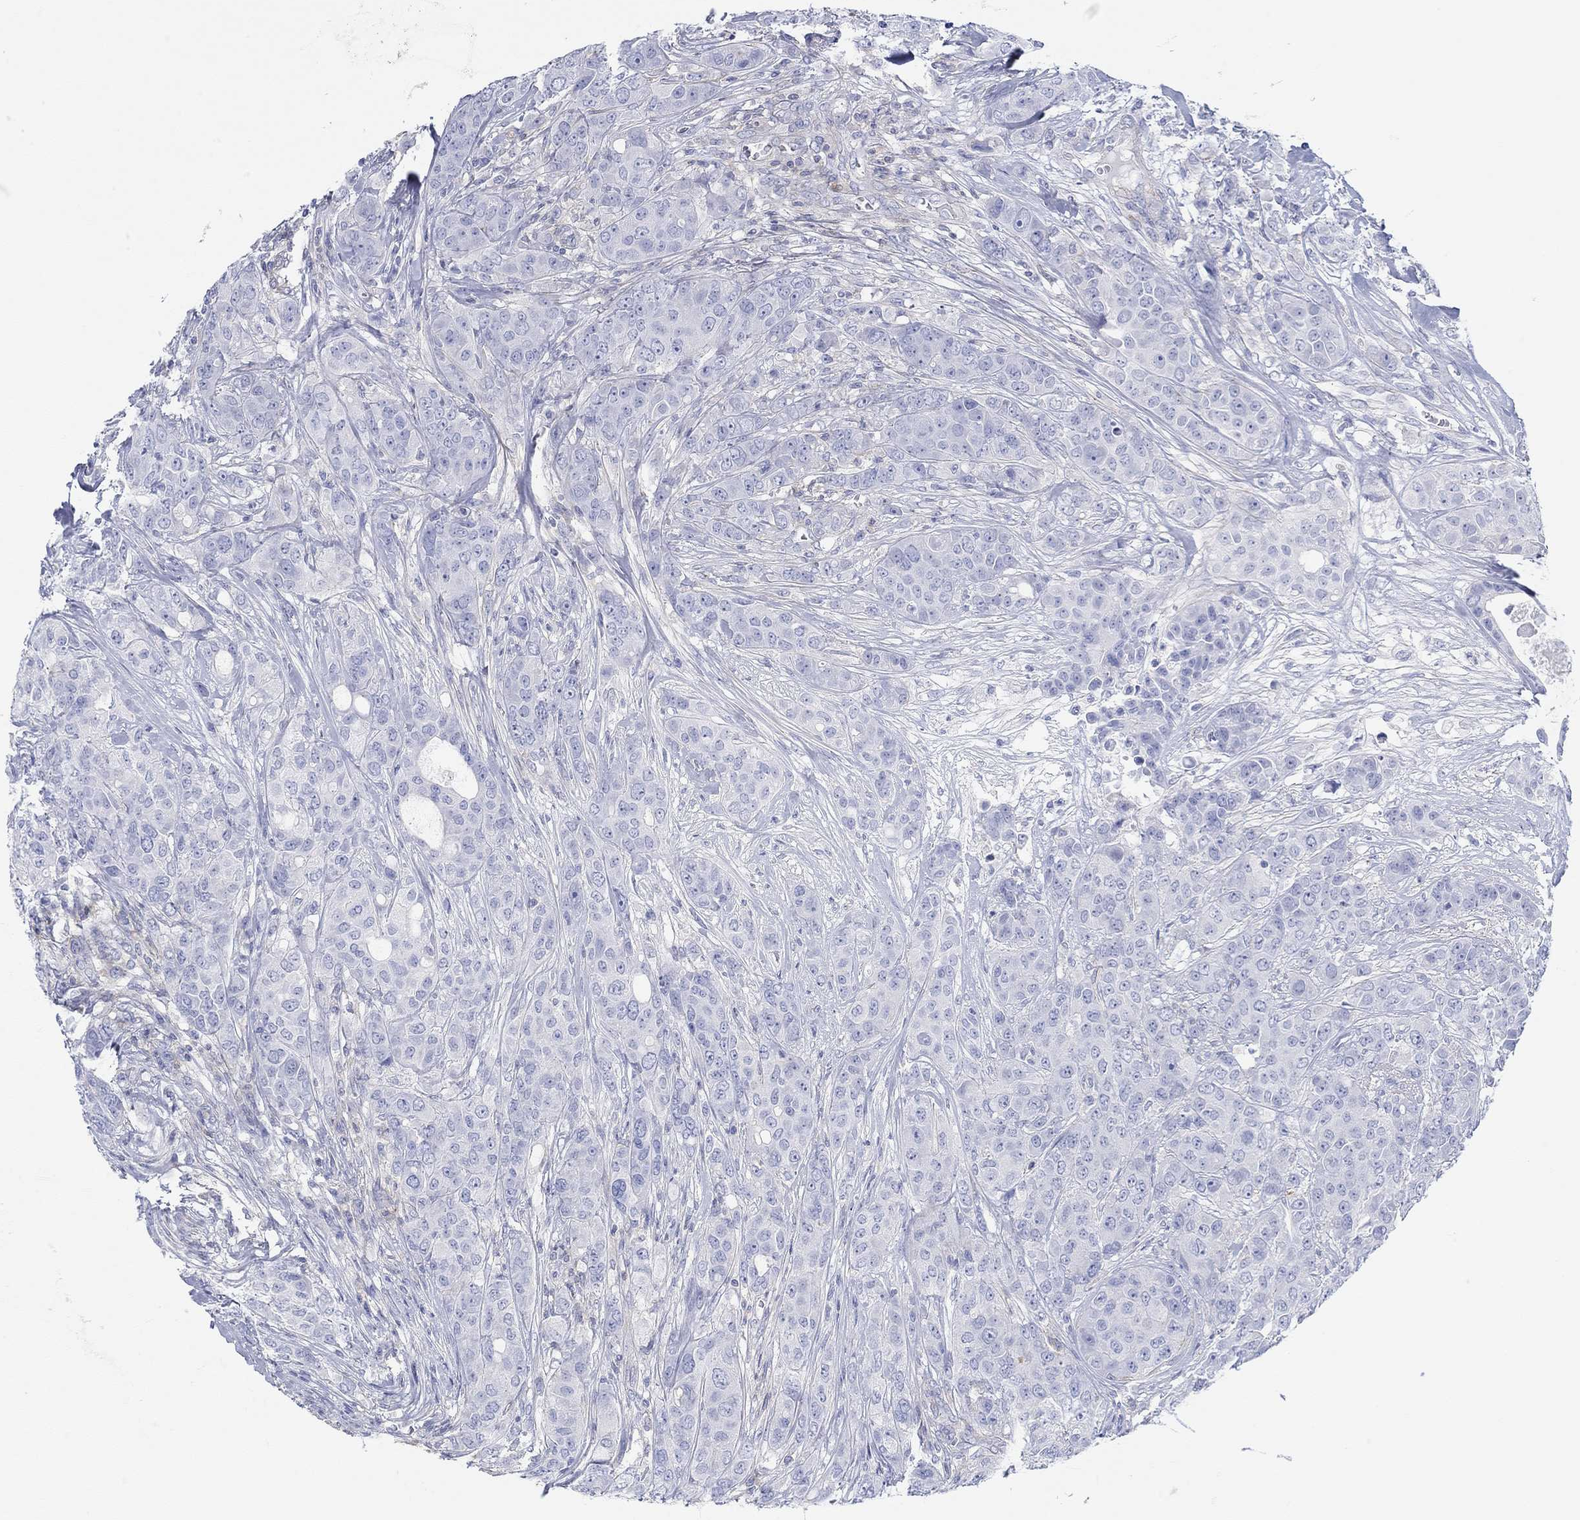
{"staining": {"intensity": "negative", "quantity": "none", "location": "none"}, "tissue": "breast cancer", "cell_type": "Tumor cells", "image_type": "cancer", "snomed": [{"axis": "morphology", "description": "Duct carcinoma"}, {"axis": "topography", "description": "Breast"}], "caption": "The immunohistochemistry (IHC) histopathology image has no significant positivity in tumor cells of intraductal carcinoma (breast) tissue. The staining is performed using DAB brown chromogen with nuclei counter-stained in using hematoxylin.", "gene": "PPIL6", "patient": {"sex": "female", "age": 43}}